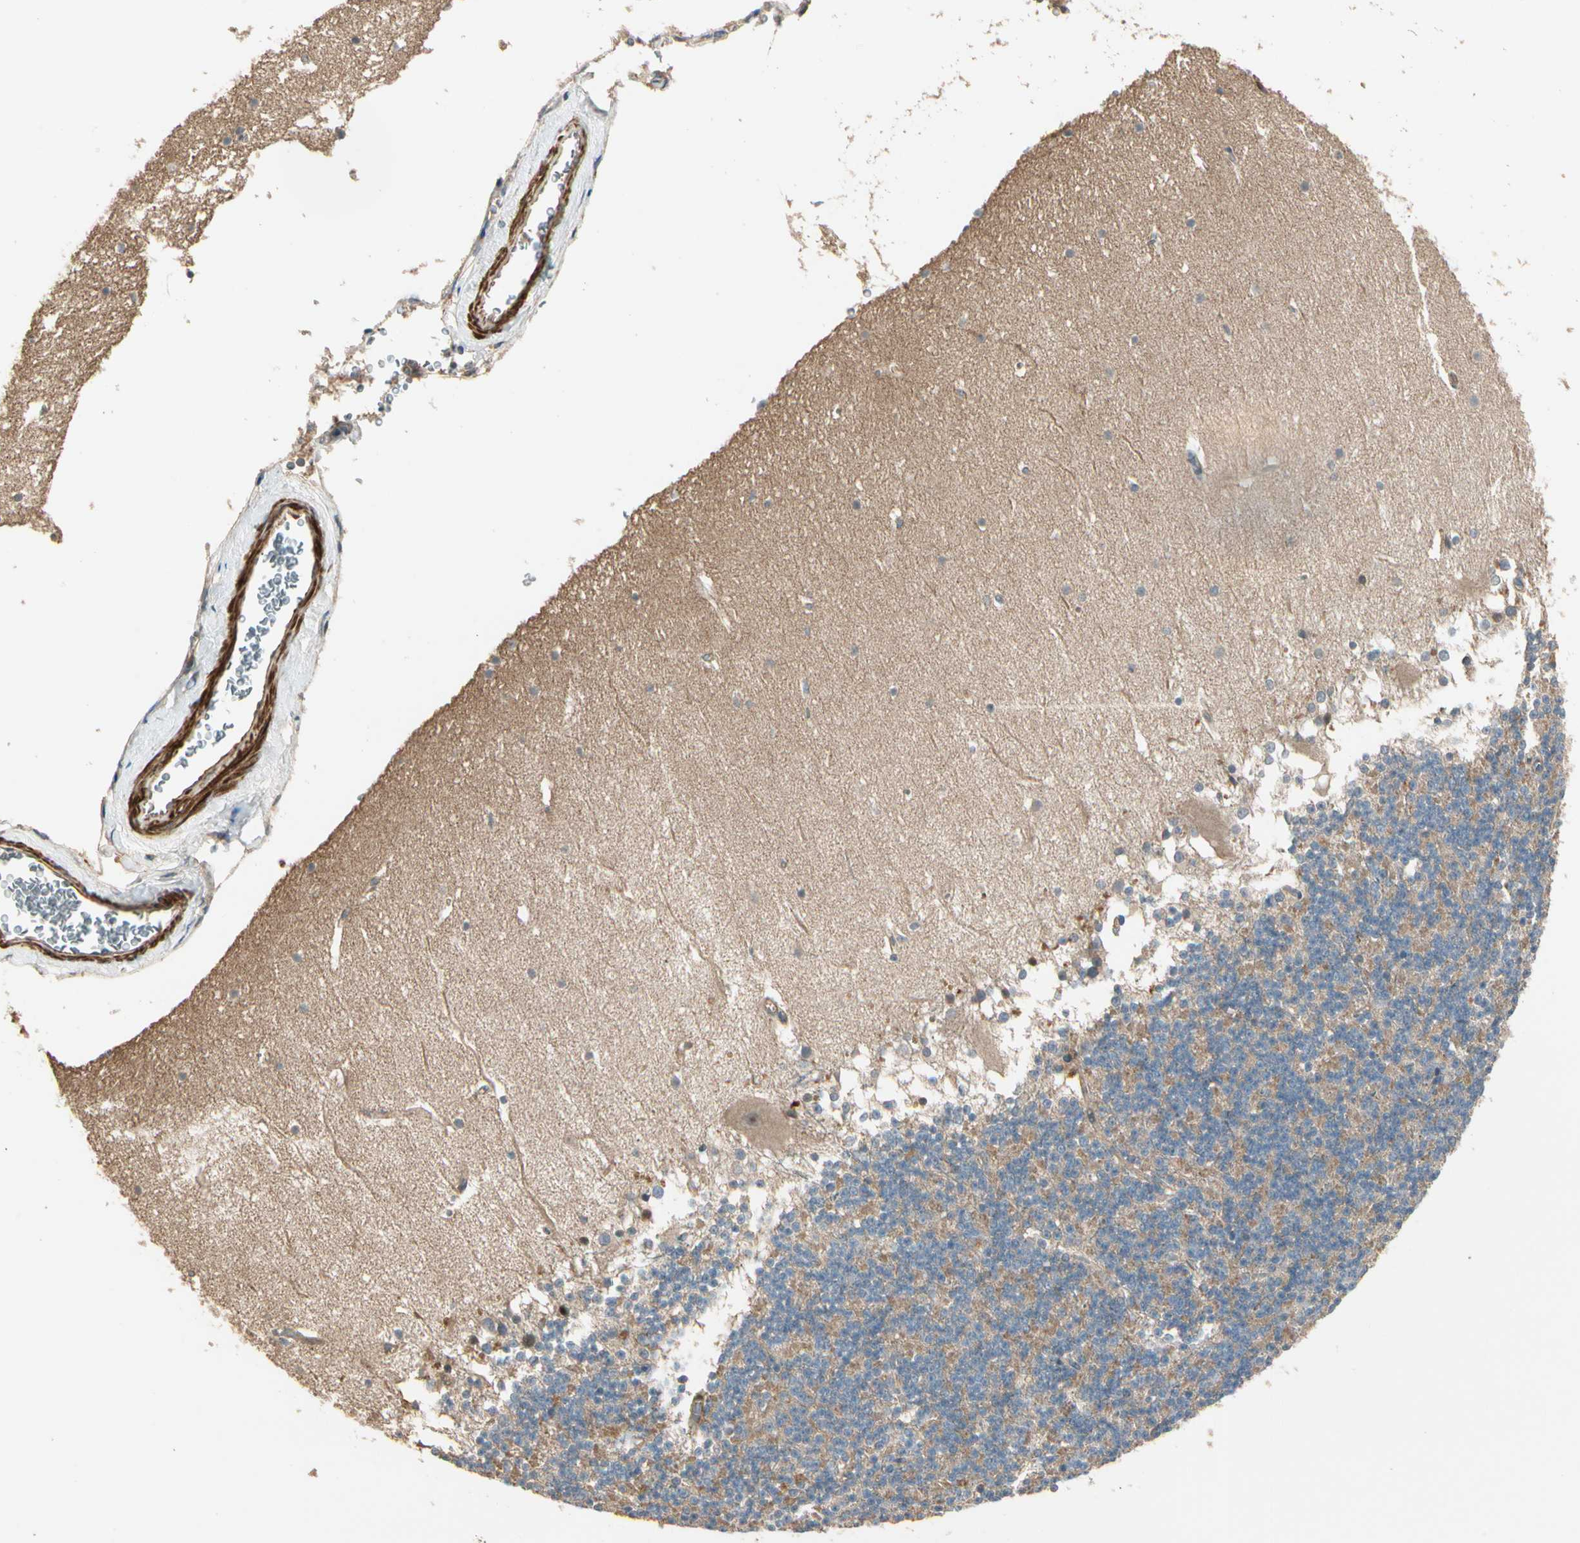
{"staining": {"intensity": "moderate", "quantity": "<25%", "location": "cytoplasmic/membranous"}, "tissue": "cerebellum", "cell_type": "Cells in granular layer", "image_type": "normal", "snomed": [{"axis": "morphology", "description": "Normal tissue, NOS"}, {"axis": "topography", "description": "Cerebellum"}], "caption": "Immunohistochemistry (IHC) of benign cerebellum reveals low levels of moderate cytoplasmic/membranous expression in about <25% of cells in granular layer.", "gene": "ACVR1", "patient": {"sex": "female", "age": 19}}